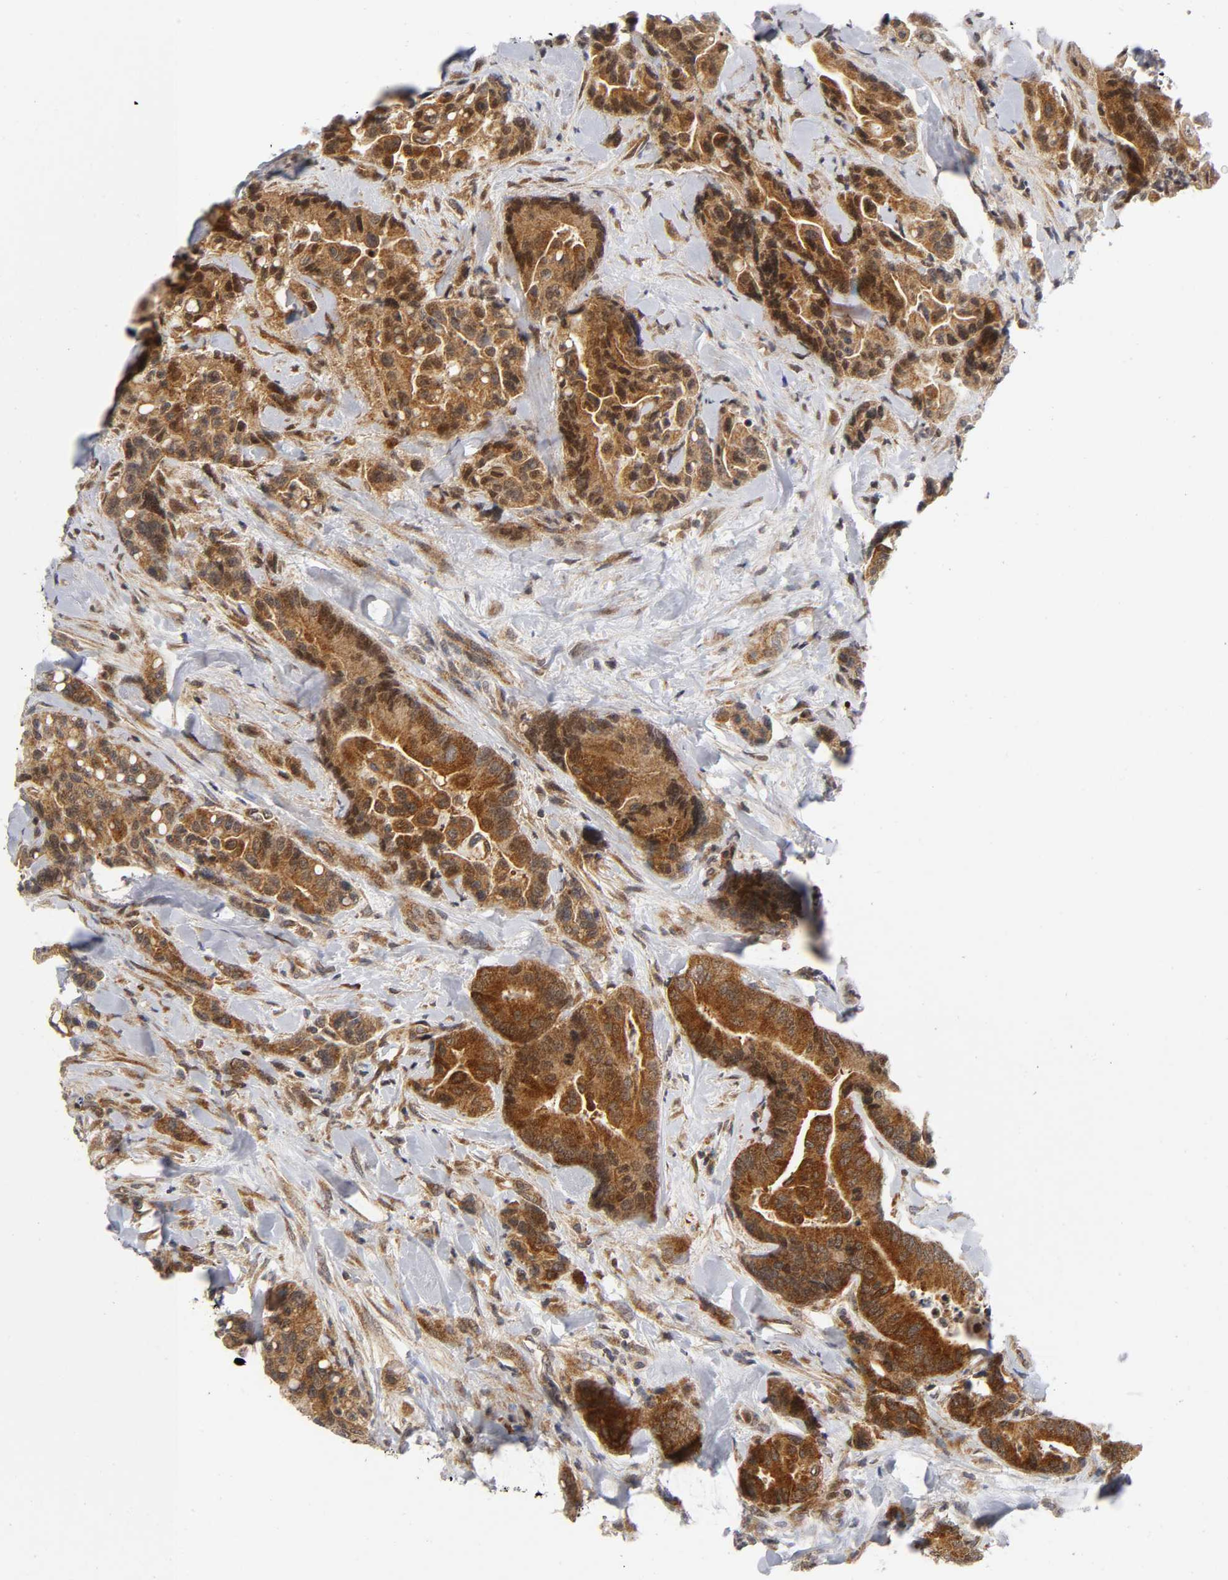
{"staining": {"intensity": "strong", "quantity": ">75%", "location": "cytoplasmic/membranous,nuclear"}, "tissue": "colorectal cancer", "cell_type": "Tumor cells", "image_type": "cancer", "snomed": [{"axis": "morphology", "description": "Normal tissue, NOS"}, {"axis": "morphology", "description": "Adenocarcinoma, NOS"}, {"axis": "topography", "description": "Colon"}], "caption": "Immunohistochemistry photomicrograph of human colorectal cancer (adenocarcinoma) stained for a protein (brown), which shows high levels of strong cytoplasmic/membranous and nuclear staining in approximately >75% of tumor cells.", "gene": "EIF5", "patient": {"sex": "male", "age": 82}}